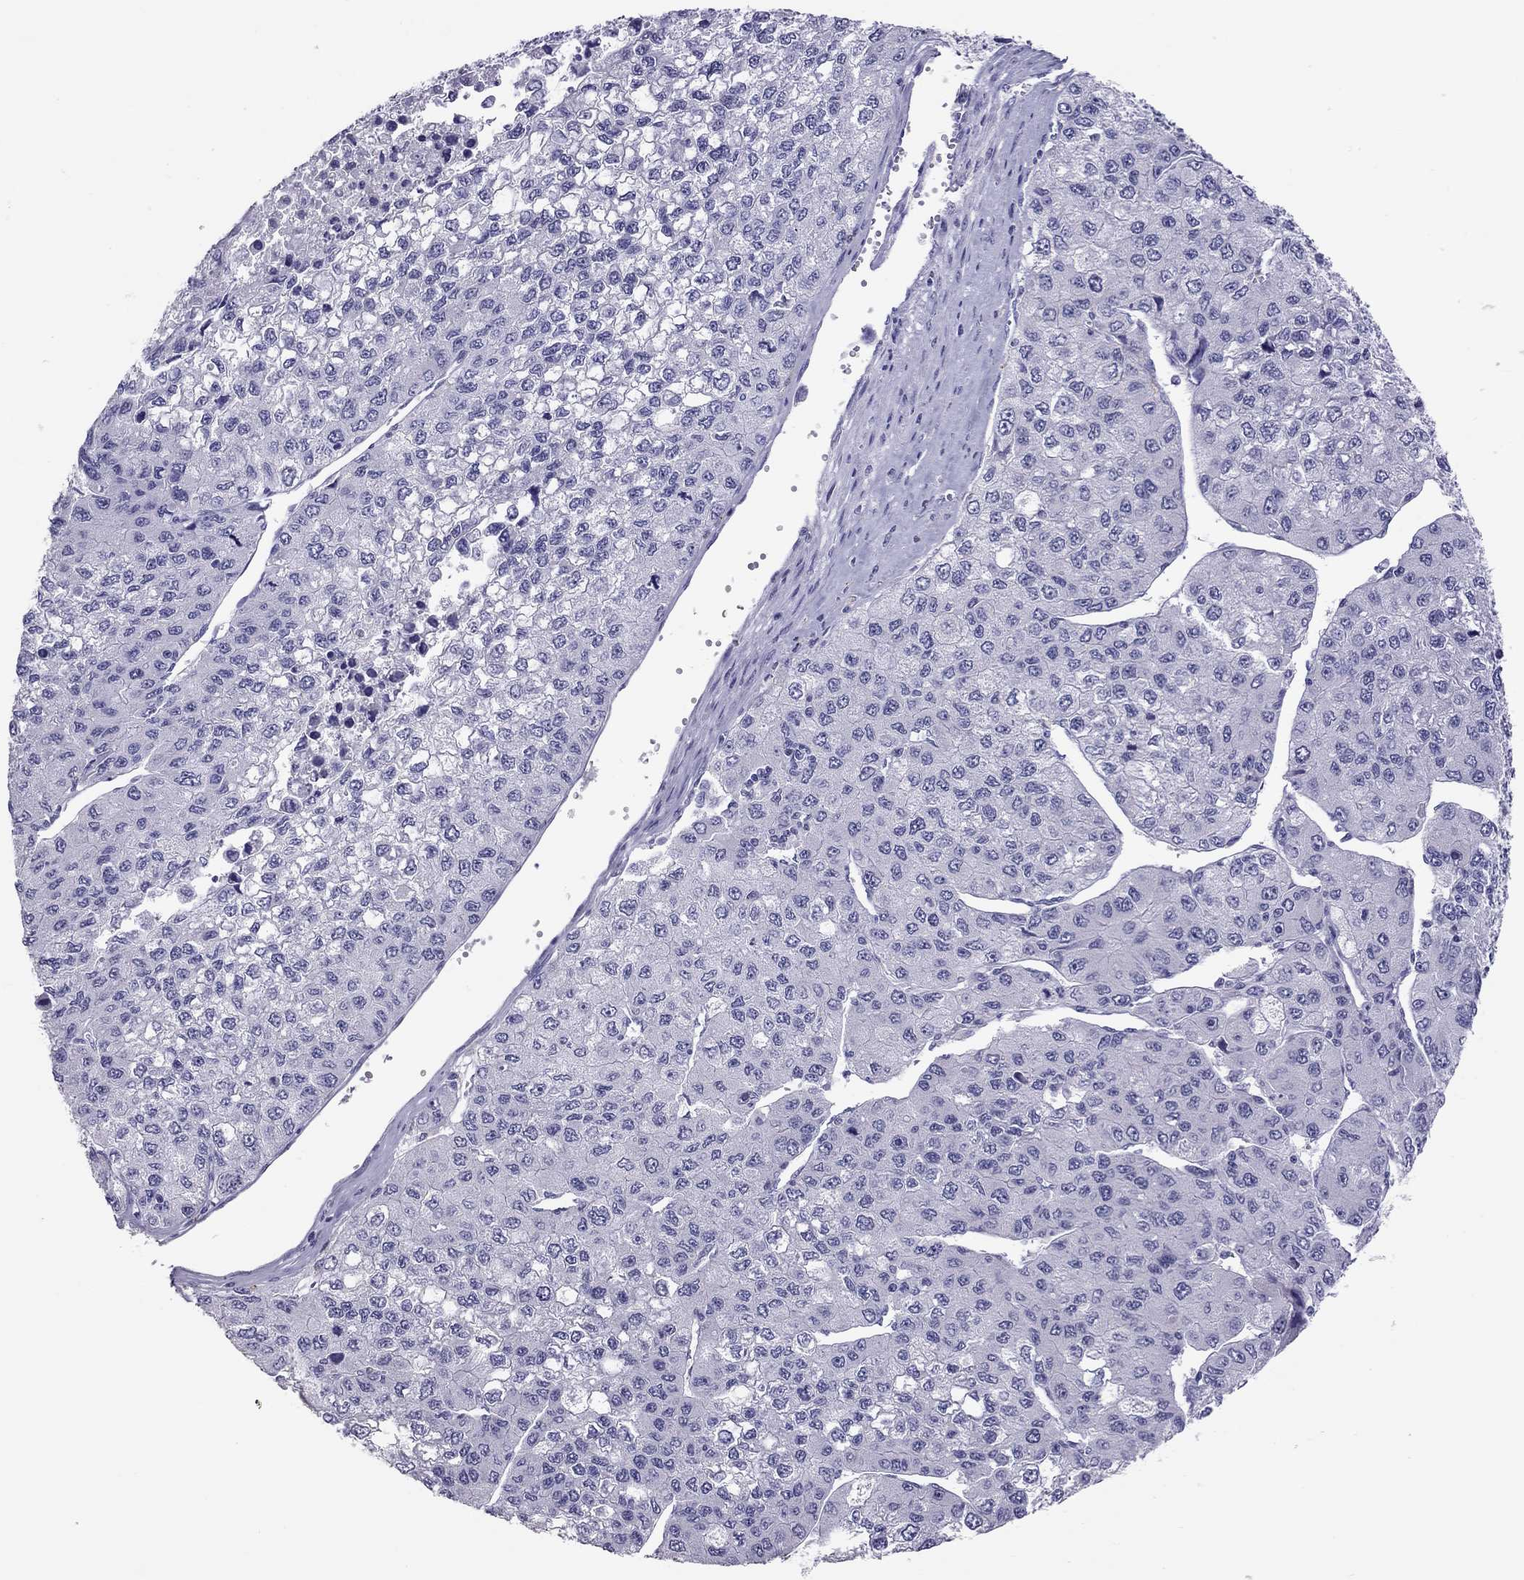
{"staining": {"intensity": "negative", "quantity": "none", "location": "none"}, "tissue": "liver cancer", "cell_type": "Tumor cells", "image_type": "cancer", "snomed": [{"axis": "morphology", "description": "Carcinoma, Hepatocellular, NOS"}, {"axis": "topography", "description": "Liver"}], "caption": "This is a photomicrograph of immunohistochemistry (IHC) staining of liver cancer (hepatocellular carcinoma), which shows no expression in tumor cells.", "gene": "IL17REL", "patient": {"sex": "female", "age": 66}}